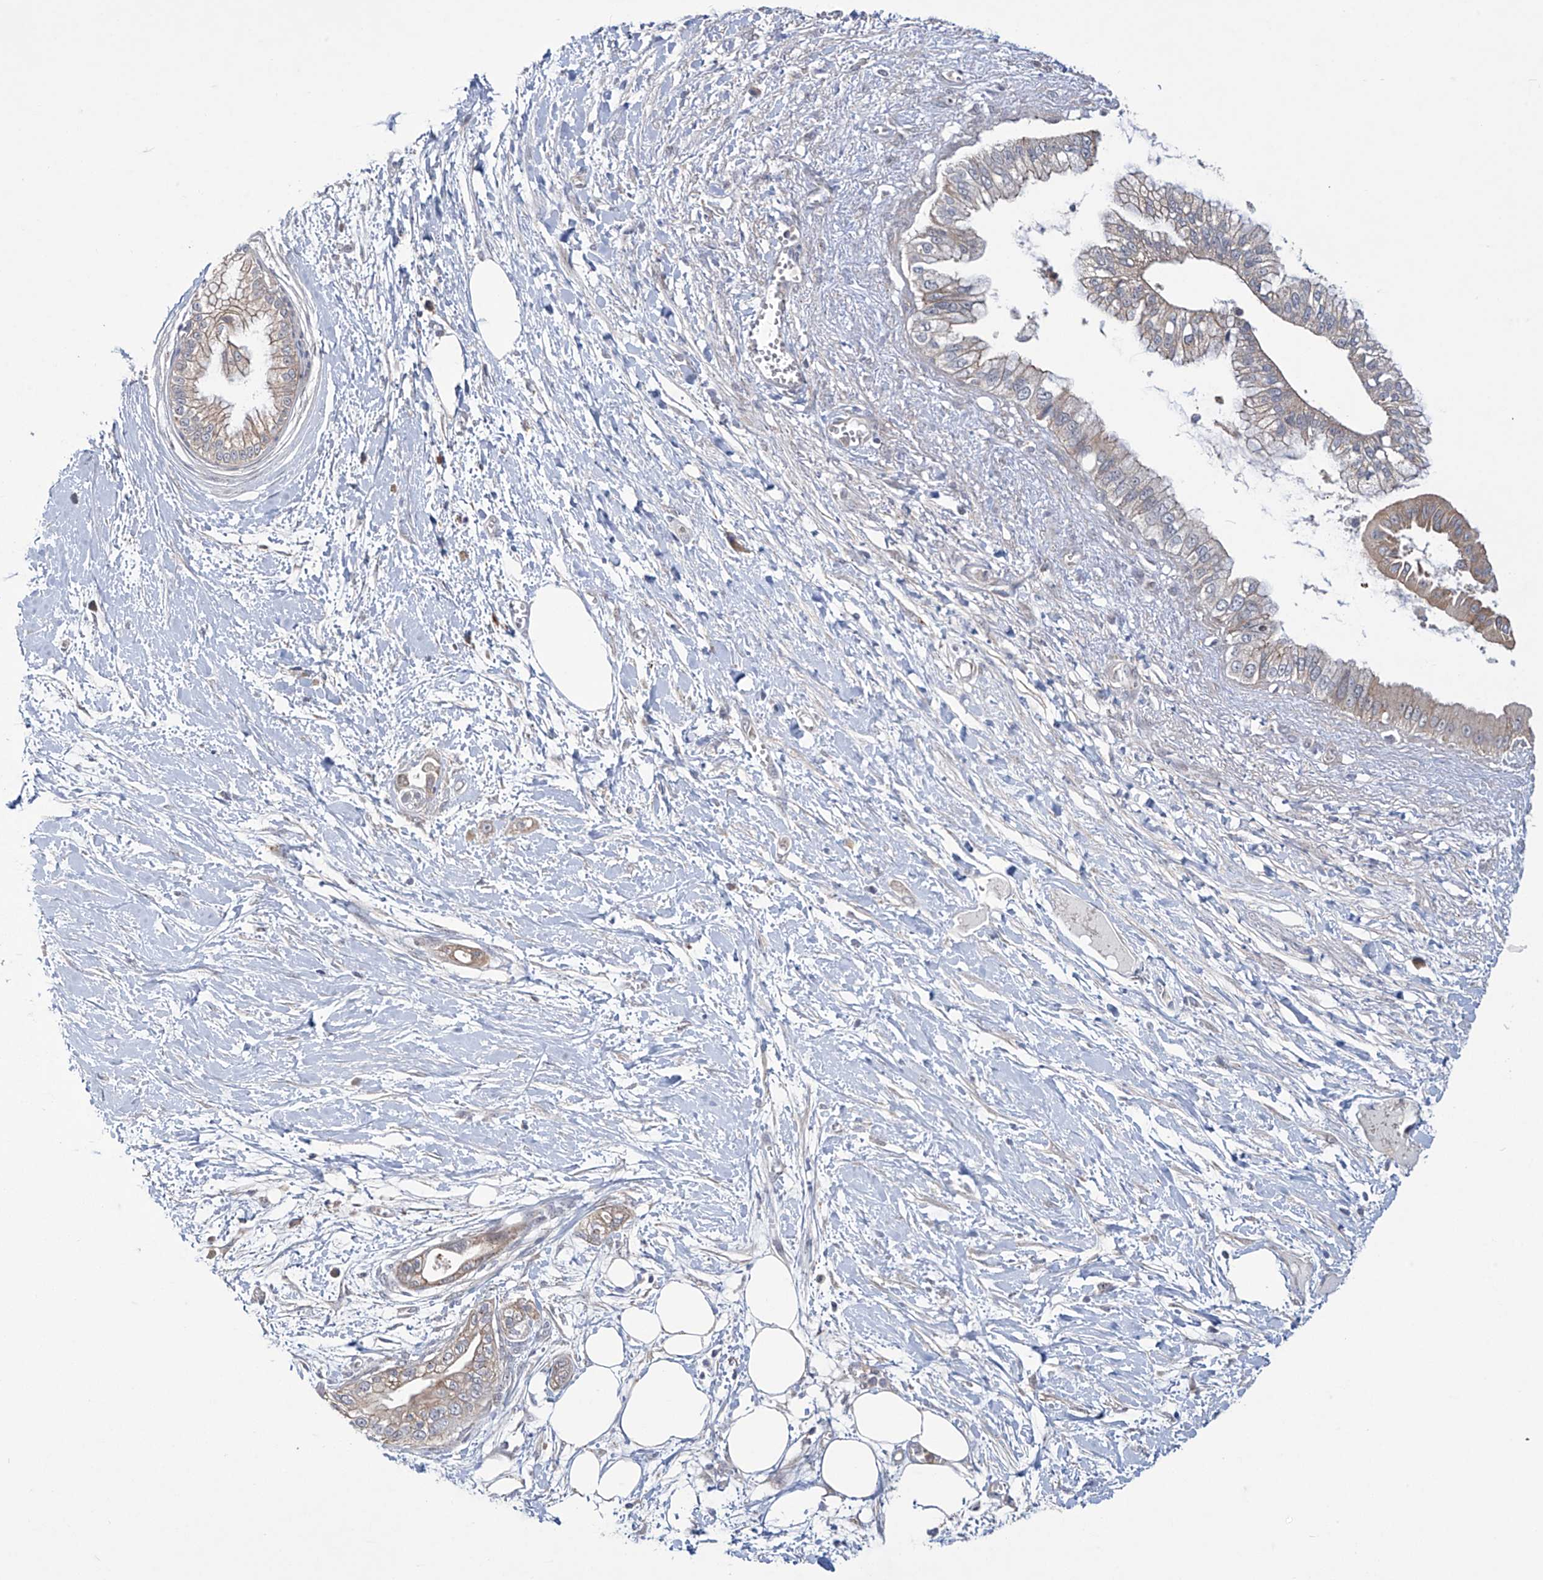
{"staining": {"intensity": "weak", "quantity": "25%-75%", "location": "cytoplasmic/membranous"}, "tissue": "pancreatic cancer", "cell_type": "Tumor cells", "image_type": "cancer", "snomed": [{"axis": "morphology", "description": "Adenocarcinoma, NOS"}, {"axis": "topography", "description": "Pancreas"}], "caption": "Adenocarcinoma (pancreatic) stained with DAB (3,3'-diaminobenzidine) immunohistochemistry demonstrates low levels of weak cytoplasmic/membranous staining in about 25%-75% of tumor cells.", "gene": "TRIM60", "patient": {"sex": "male", "age": 68}}